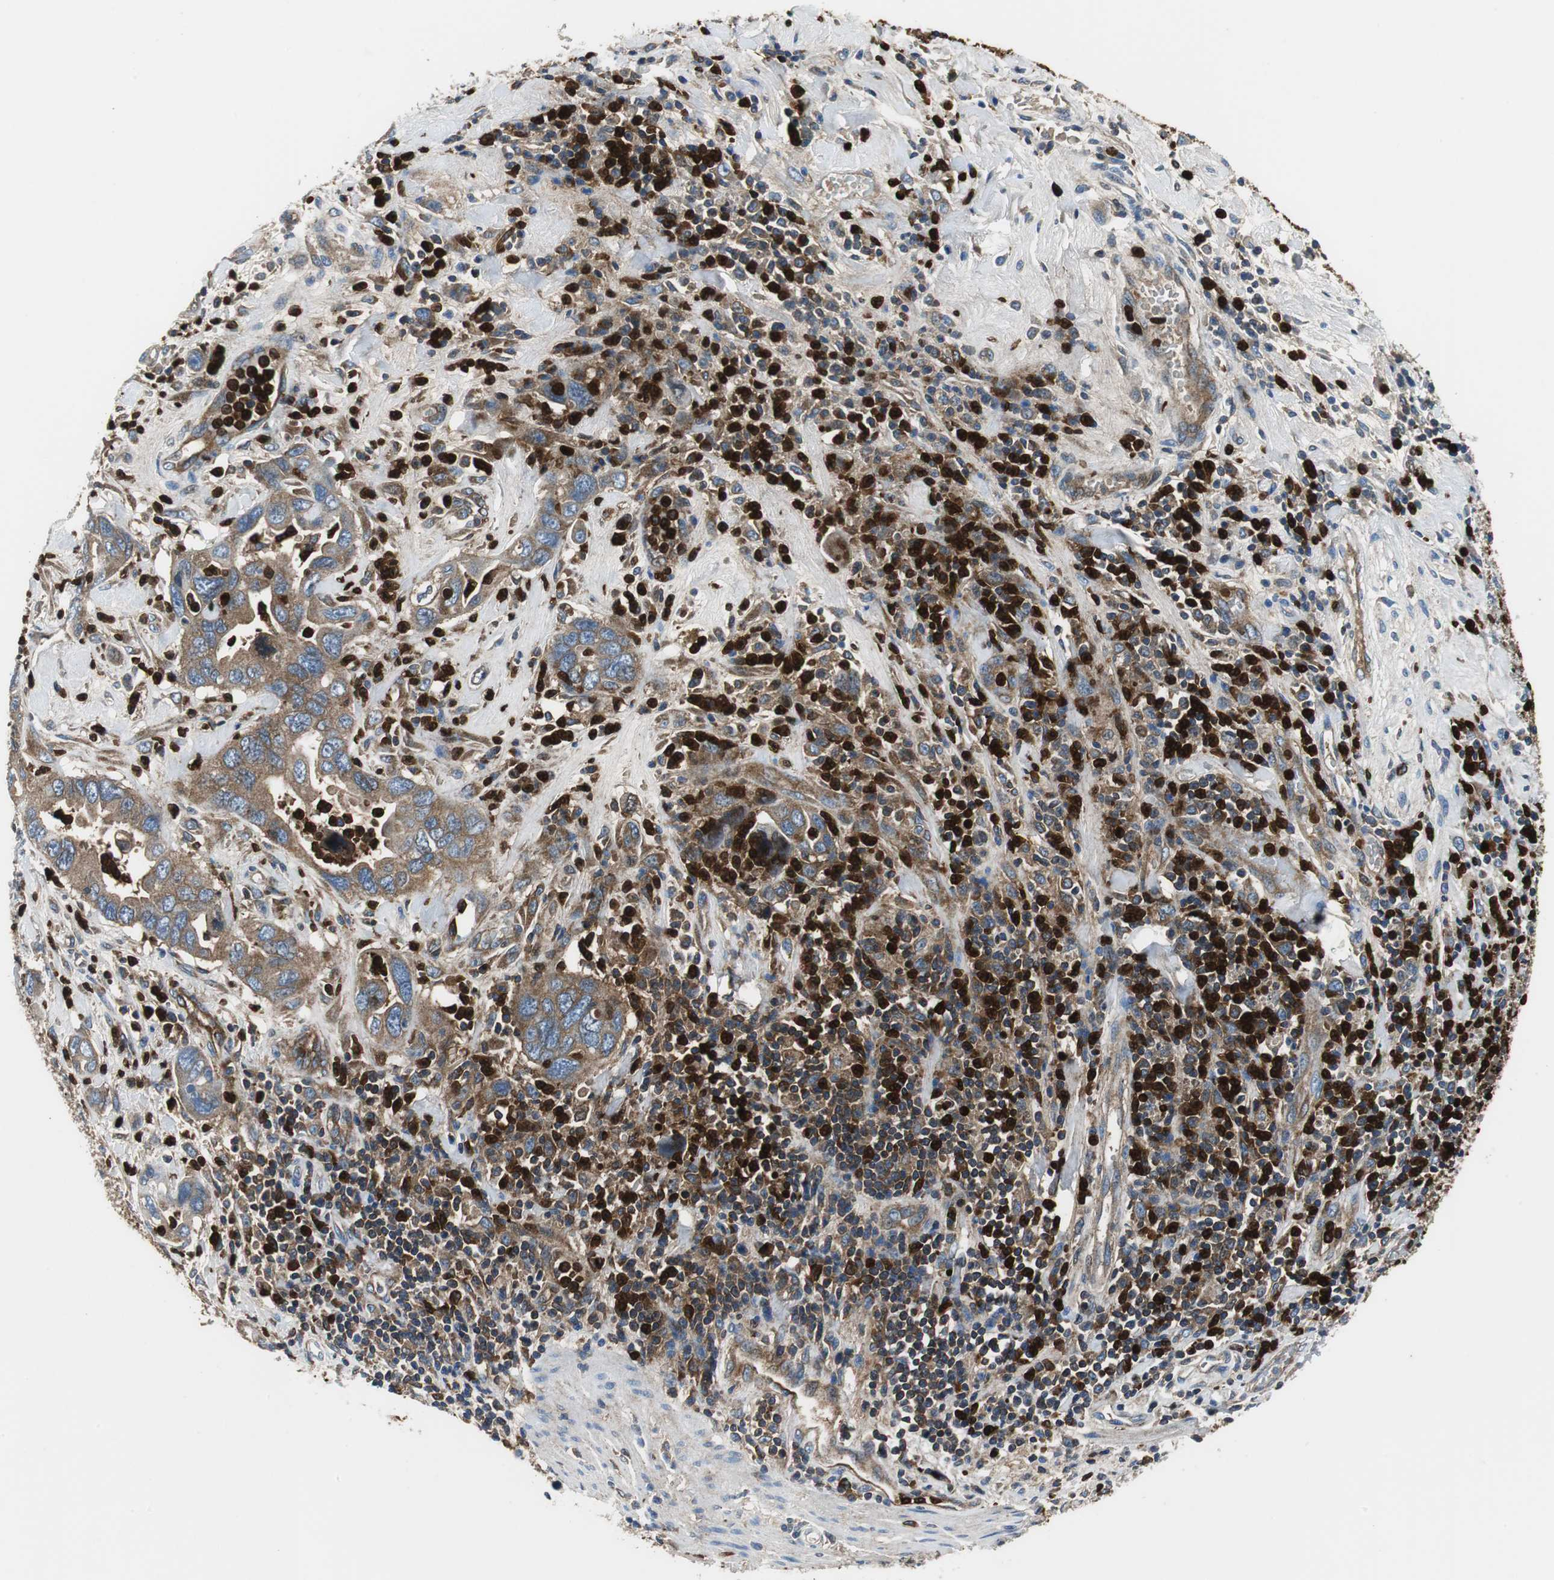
{"staining": {"intensity": "weak", "quantity": ">75%", "location": "cytoplasmic/membranous"}, "tissue": "pancreatic cancer", "cell_type": "Tumor cells", "image_type": "cancer", "snomed": [{"axis": "morphology", "description": "Adenocarcinoma, NOS"}, {"axis": "topography", "description": "Pancreas"}], "caption": "A high-resolution photomicrograph shows immunohistochemistry staining of pancreatic adenocarcinoma, which exhibits weak cytoplasmic/membranous staining in about >75% of tumor cells. (DAB (3,3'-diaminobenzidine) = brown stain, brightfield microscopy at high magnification).", "gene": "ORM1", "patient": {"sex": "female", "age": 71}}